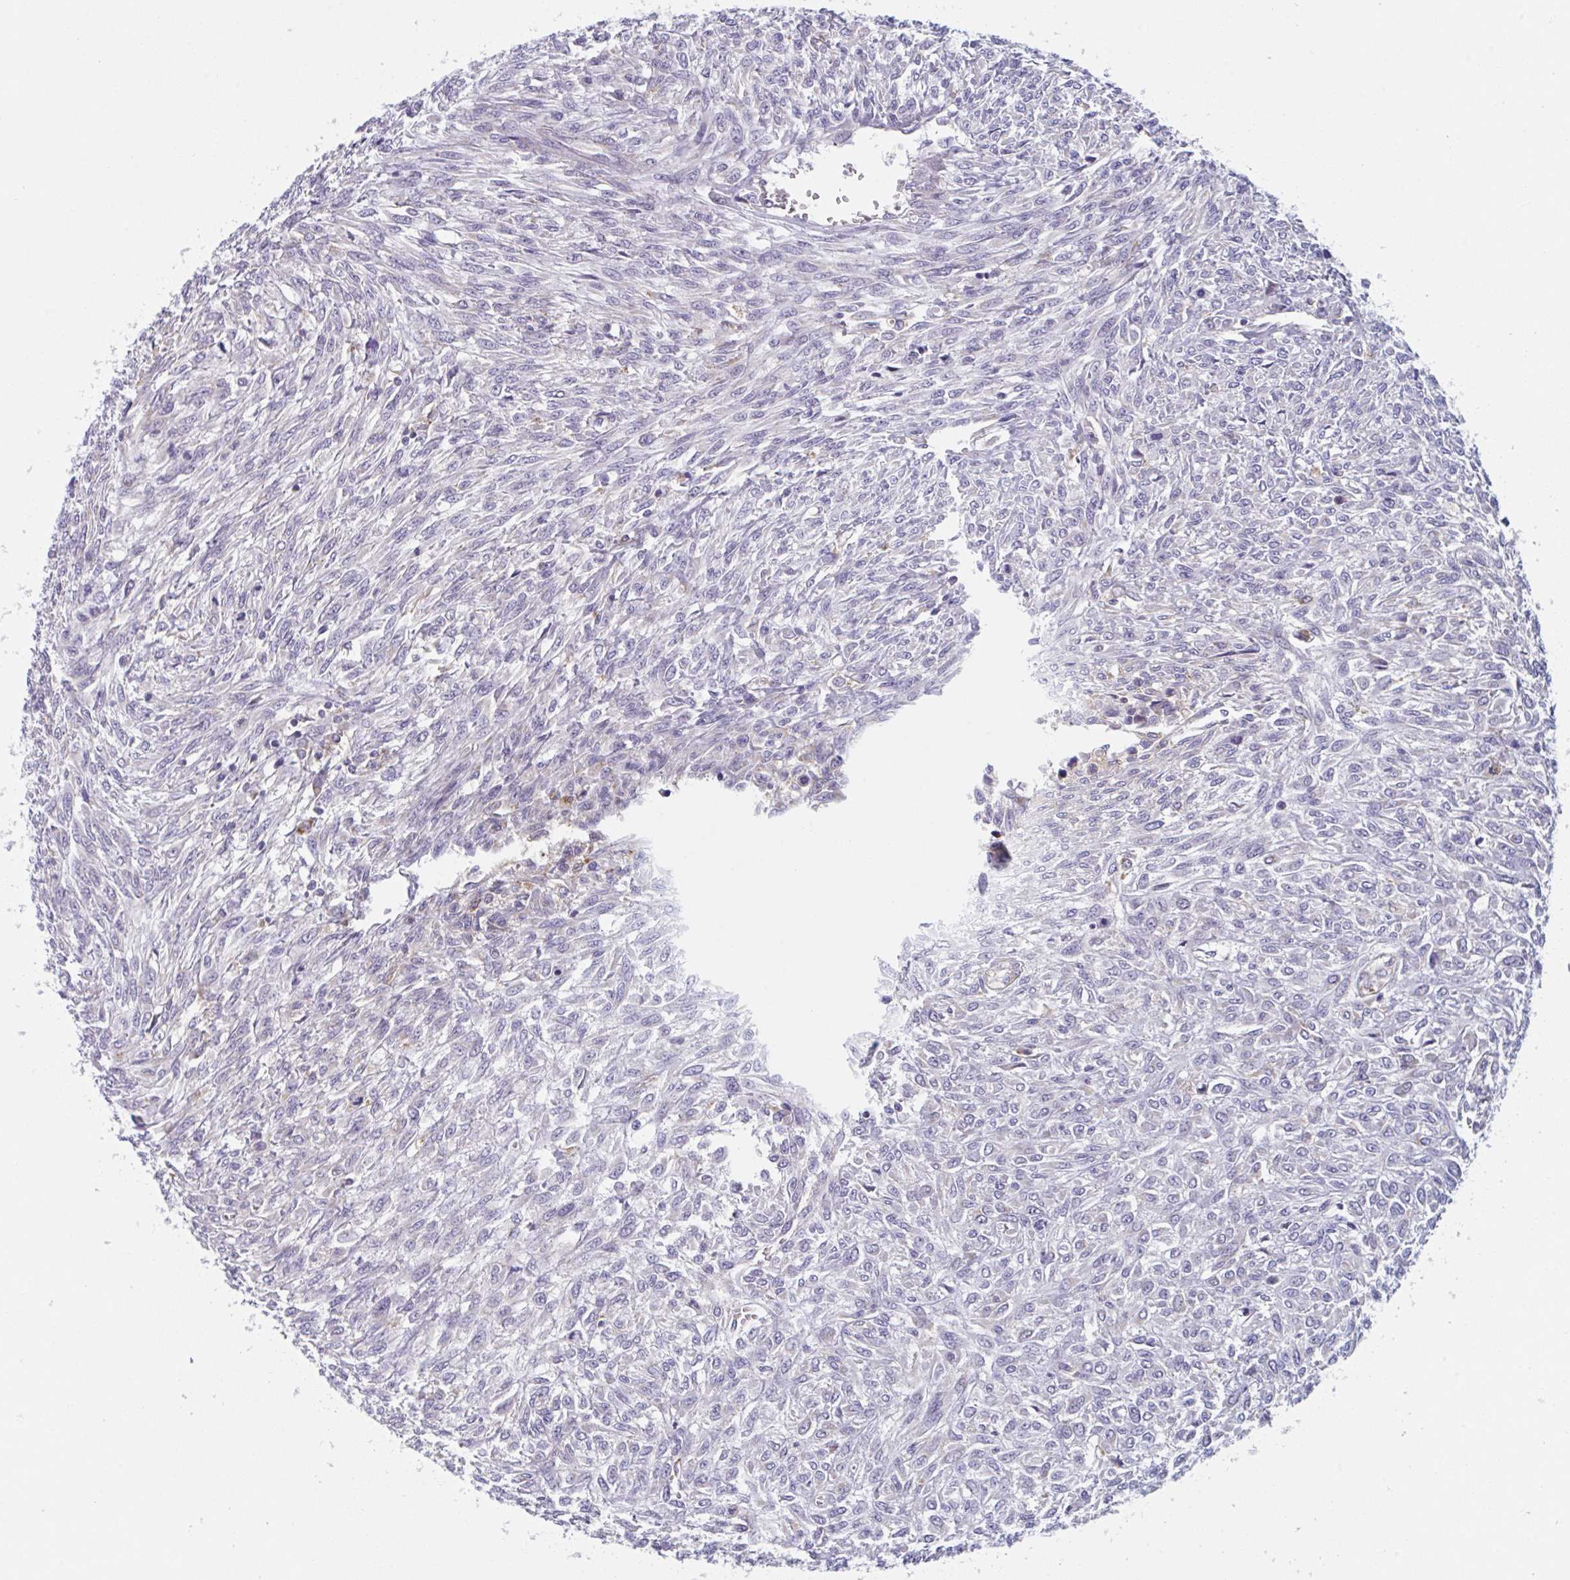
{"staining": {"intensity": "negative", "quantity": "none", "location": "none"}, "tissue": "renal cancer", "cell_type": "Tumor cells", "image_type": "cancer", "snomed": [{"axis": "morphology", "description": "Adenocarcinoma, NOS"}, {"axis": "topography", "description": "Kidney"}], "caption": "Human renal cancer (adenocarcinoma) stained for a protein using immunohistochemistry (IHC) reveals no positivity in tumor cells.", "gene": "NIPSNAP1", "patient": {"sex": "male", "age": 58}}